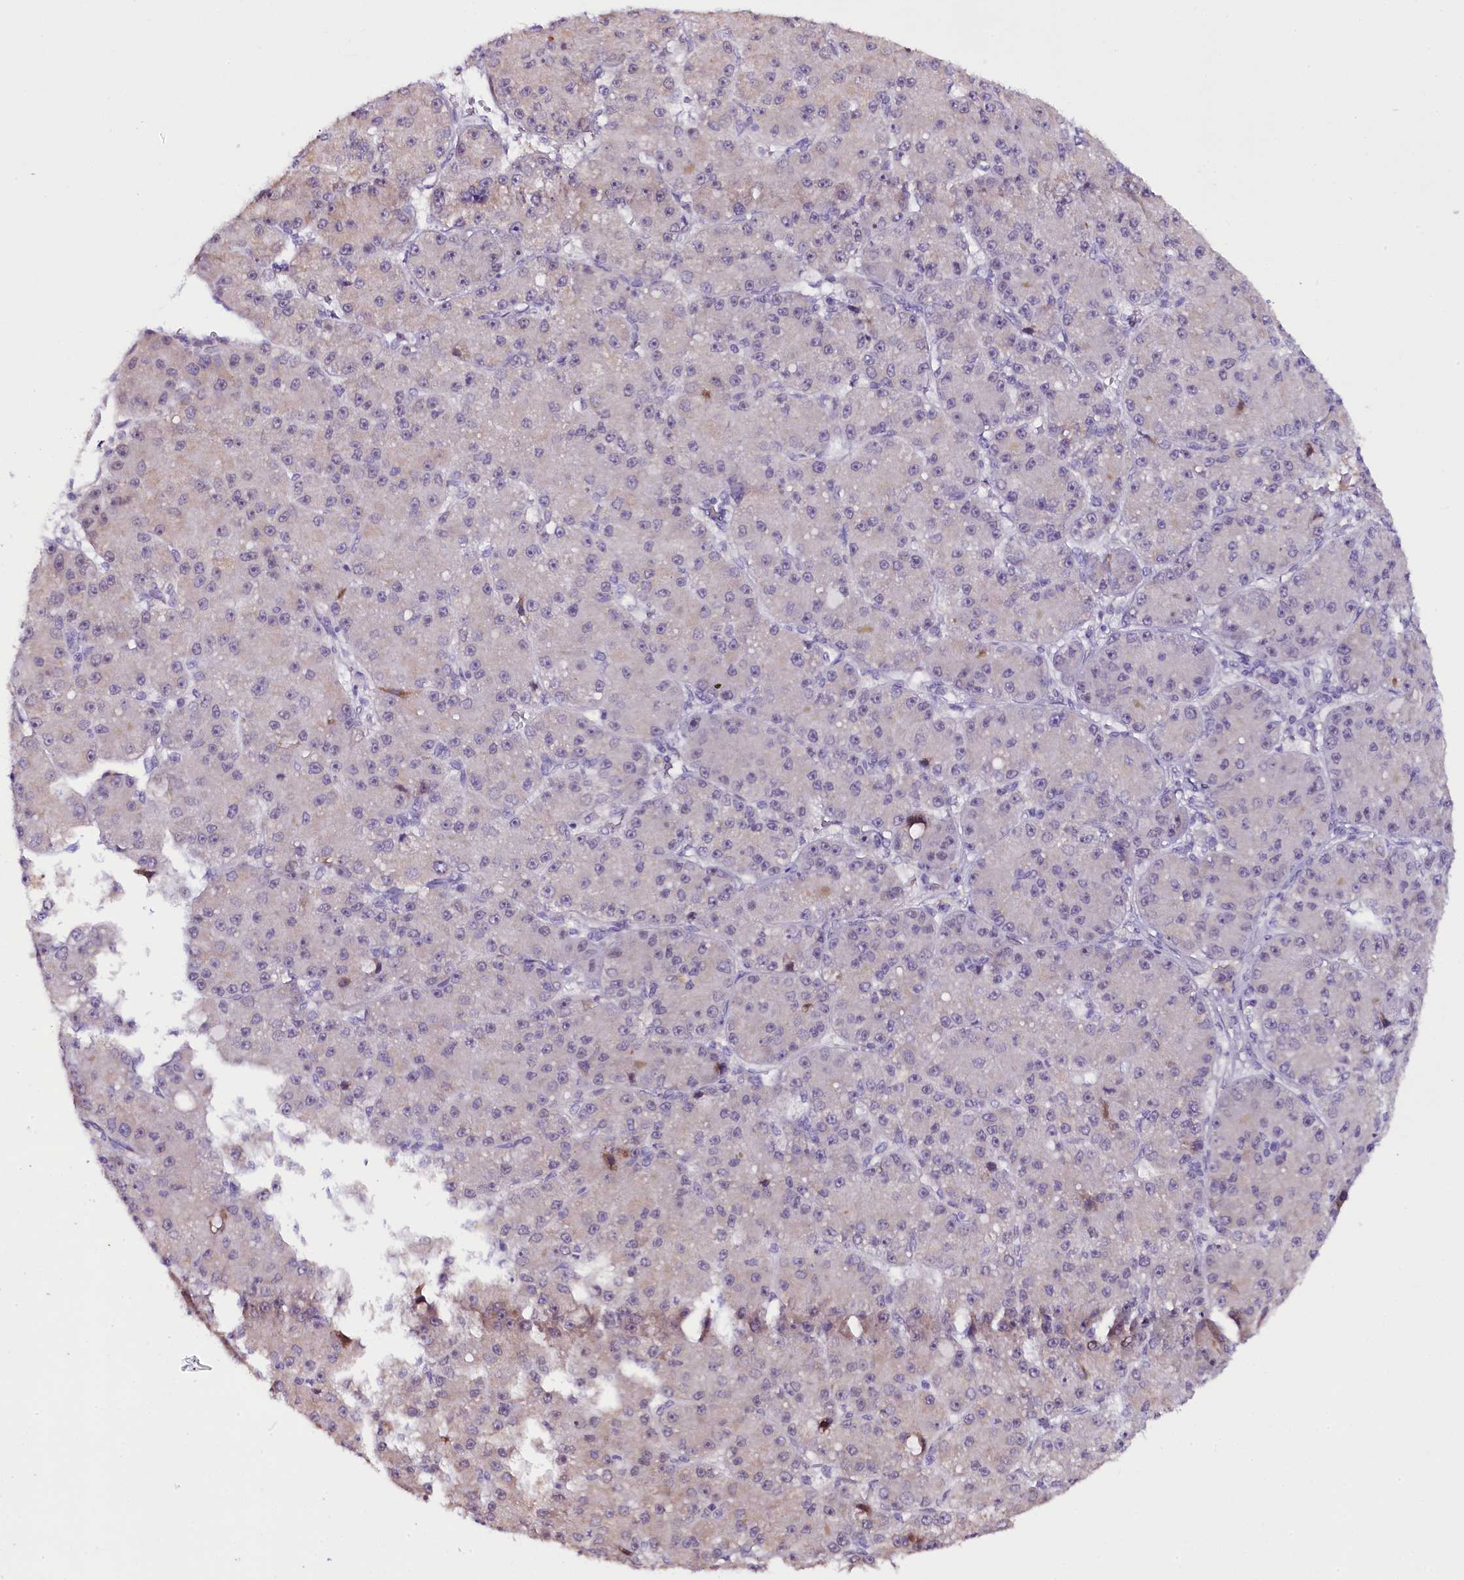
{"staining": {"intensity": "negative", "quantity": "none", "location": "none"}, "tissue": "liver cancer", "cell_type": "Tumor cells", "image_type": "cancer", "snomed": [{"axis": "morphology", "description": "Carcinoma, Hepatocellular, NOS"}, {"axis": "topography", "description": "Liver"}], "caption": "The micrograph exhibits no staining of tumor cells in liver hepatocellular carcinoma.", "gene": "RPUSD2", "patient": {"sex": "male", "age": 67}}